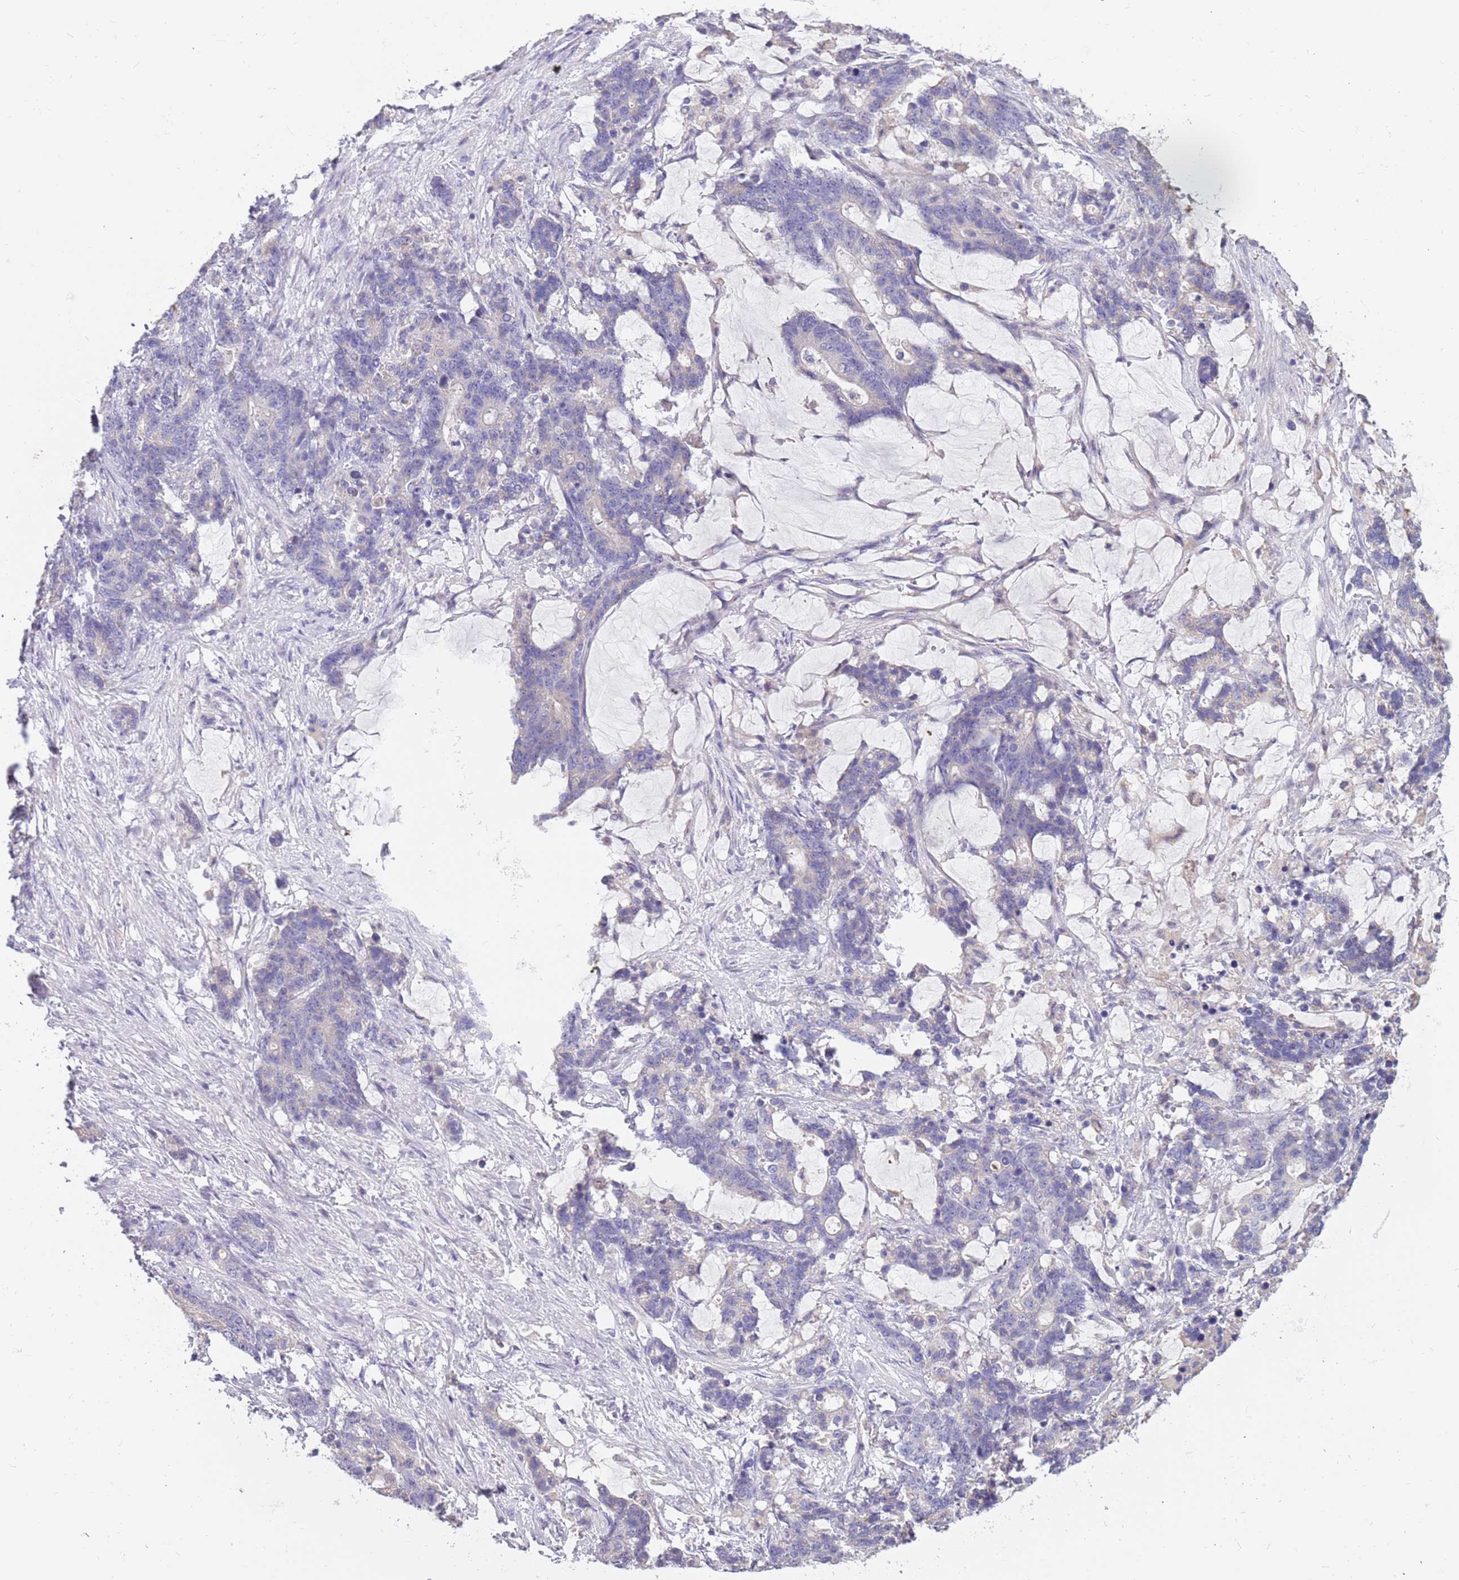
{"staining": {"intensity": "negative", "quantity": "none", "location": "none"}, "tissue": "stomach cancer", "cell_type": "Tumor cells", "image_type": "cancer", "snomed": [{"axis": "morphology", "description": "Normal tissue, NOS"}, {"axis": "morphology", "description": "Adenocarcinoma, NOS"}, {"axis": "topography", "description": "Stomach"}], "caption": "Tumor cells are negative for brown protein staining in stomach cancer.", "gene": "RHCG", "patient": {"sex": "female", "age": 64}}